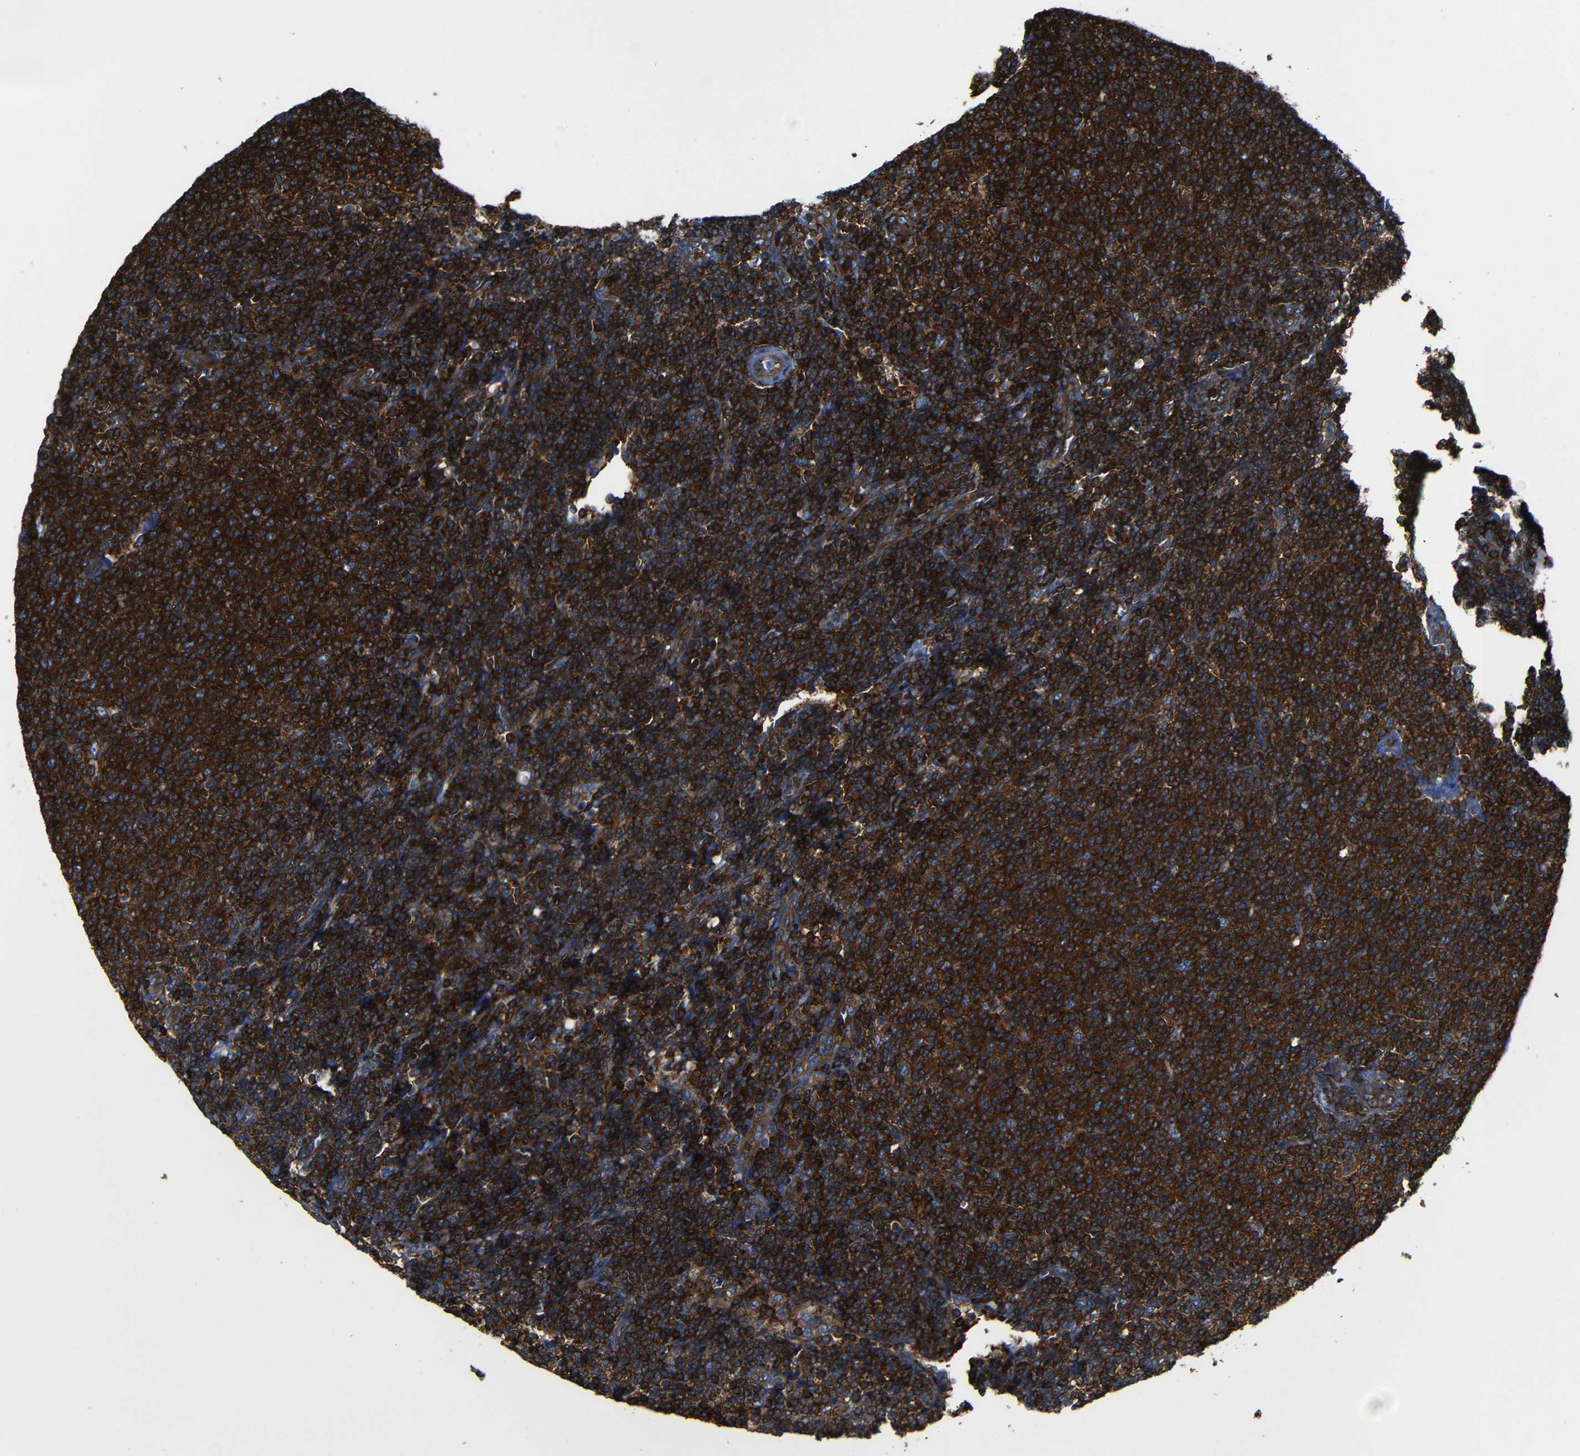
{"staining": {"intensity": "strong", "quantity": ">75%", "location": "cytoplasmic/membranous"}, "tissue": "lymphoma", "cell_type": "Tumor cells", "image_type": "cancer", "snomed": [{"axis": "morphology", "description": "Malignant lymphoma, non-Hodgkin's type, Low grade"}, {"axis": "topography", "description": "Lymph node"}], "caption": "An image of human lymphoma stained for a protein demonstrates strong cytoplasmic/membranous brown staining in tumor cells.", "gene": "ARHGEF1", "patient": {"sex": "male", "age": 66}}